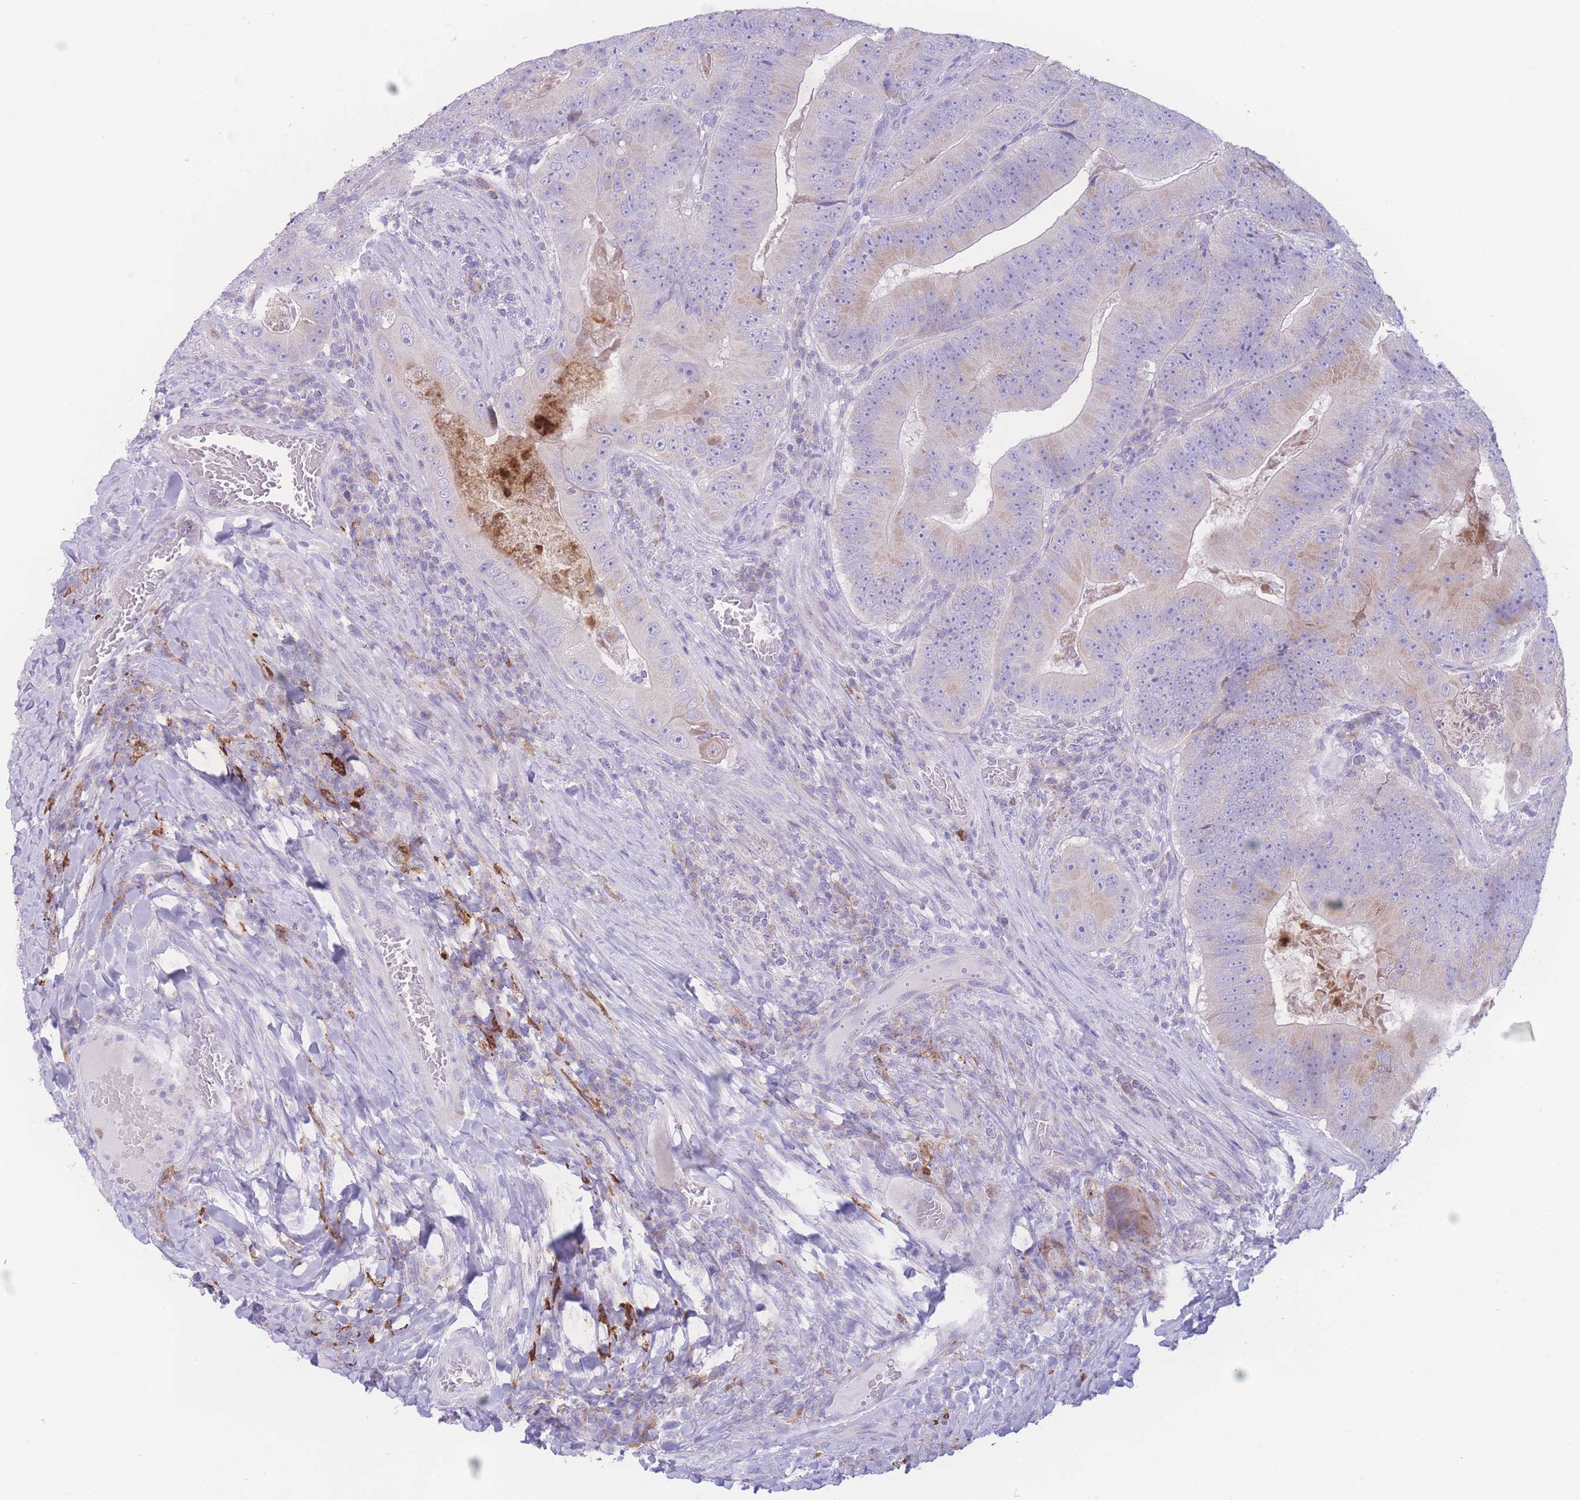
{"staining": {"intensity": "weak", "quantity": "<25%", "location": "cytoplasmic/membranous"}, "tissue": "colorectal cancer", "cell_type": "Tumor cells", "image_type": "cancer", "snomed": [{"axis": "morphology", "description": "Adenocarcinoma, NOS"}, {"axis": "topography", "description": "Colon"}], "caption": "DAB immunohistochemical staining of human colorectal adenocarcinoma exhibits no significant expression in tumor cells. (DAB (3,3'-diaminobenzidine) immunohistochemistry (IHC), high magnification).", "gene": "NBEAL1", "patient": {"sex": "female", "age": 86}}